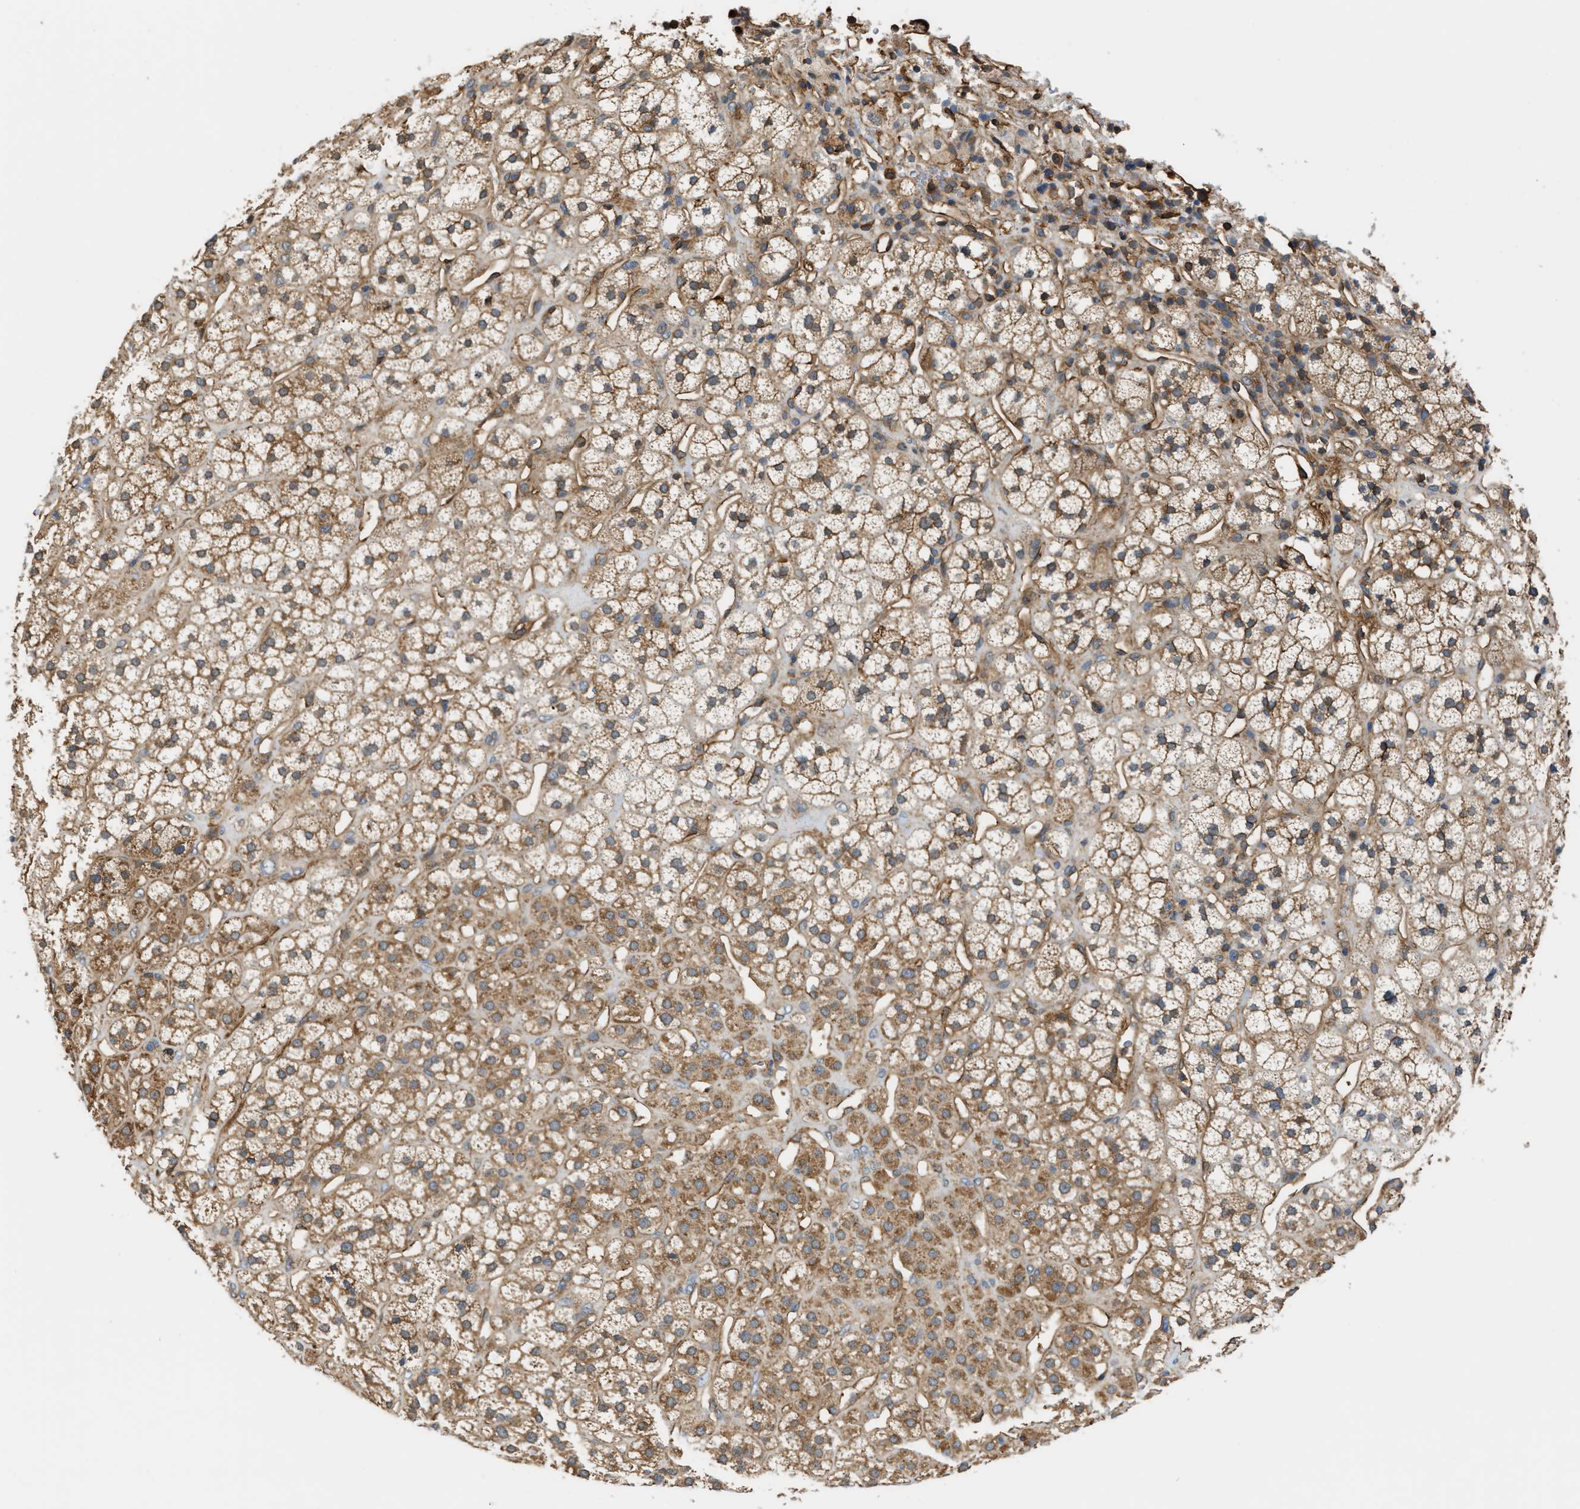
{"staining": {"intensity": "moderate", "quantity": ">75%", "location": "cytoplasmic/membranous"}, "tissue": "adrenal gland", "cell_type": "Glandular cells", "image_type": "normal", "snomed": [{"axis": "morphology", "description": "Normal tissue, NOS"}, {"axis": "topography", "description": "Adrenal gland"}], "caption": "Immunohistochemistry (IHC) staining of unremarkable adrenal gland, which demonstrates medium levels of moderate cytoplasmic/membranous positivity in about >75% of glandular cells indicating moderate cytoplasmic/membranous protein positivity. The staining was performed using DAB (3,3'-diaminobenzidine) (brown) for protein detection and nuclei were counterstained in hematoxylin (blue).", "gene": "DDHD2", "patient": {"sex": "male", "age": 56}}